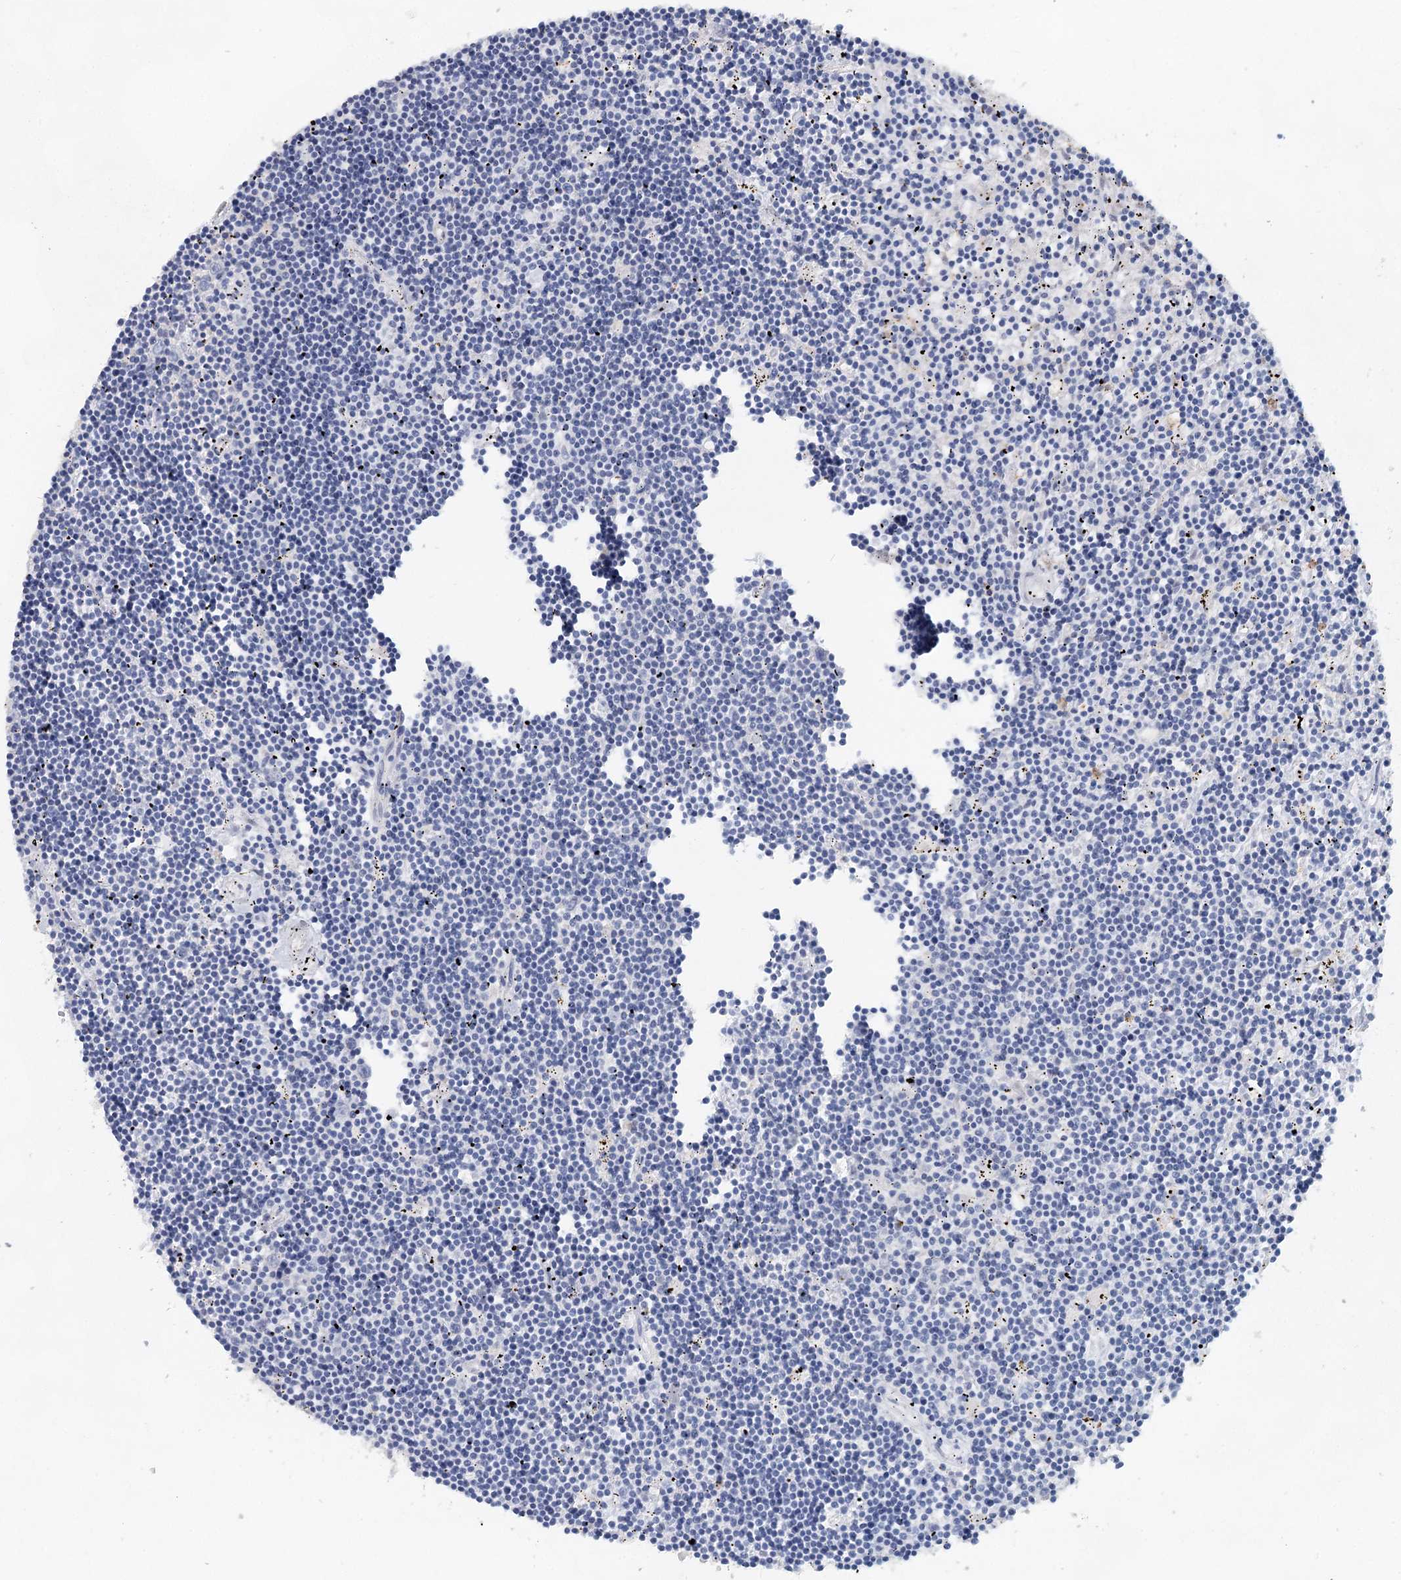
{"staining": {"intensity": "negative", "quantity": "none", "location": "none"}, "tissue": "lymphoma", "cell_type": "Tumor cells", "image_type": "cancer", "snomed": [{"axis": "morphology", "description": "Malignant lymphoma, non-Hodgkin's type, Low grade"}, {"axis": "topography", "description": "Spleen"}], "caption": "A photomicrograph of human low-grade malignant lymphoma, non-Hodgkin's type is negative for staining in tumor cells.", "gene": "MYL6B", "patient": {"sex": "male", "age": 76}}